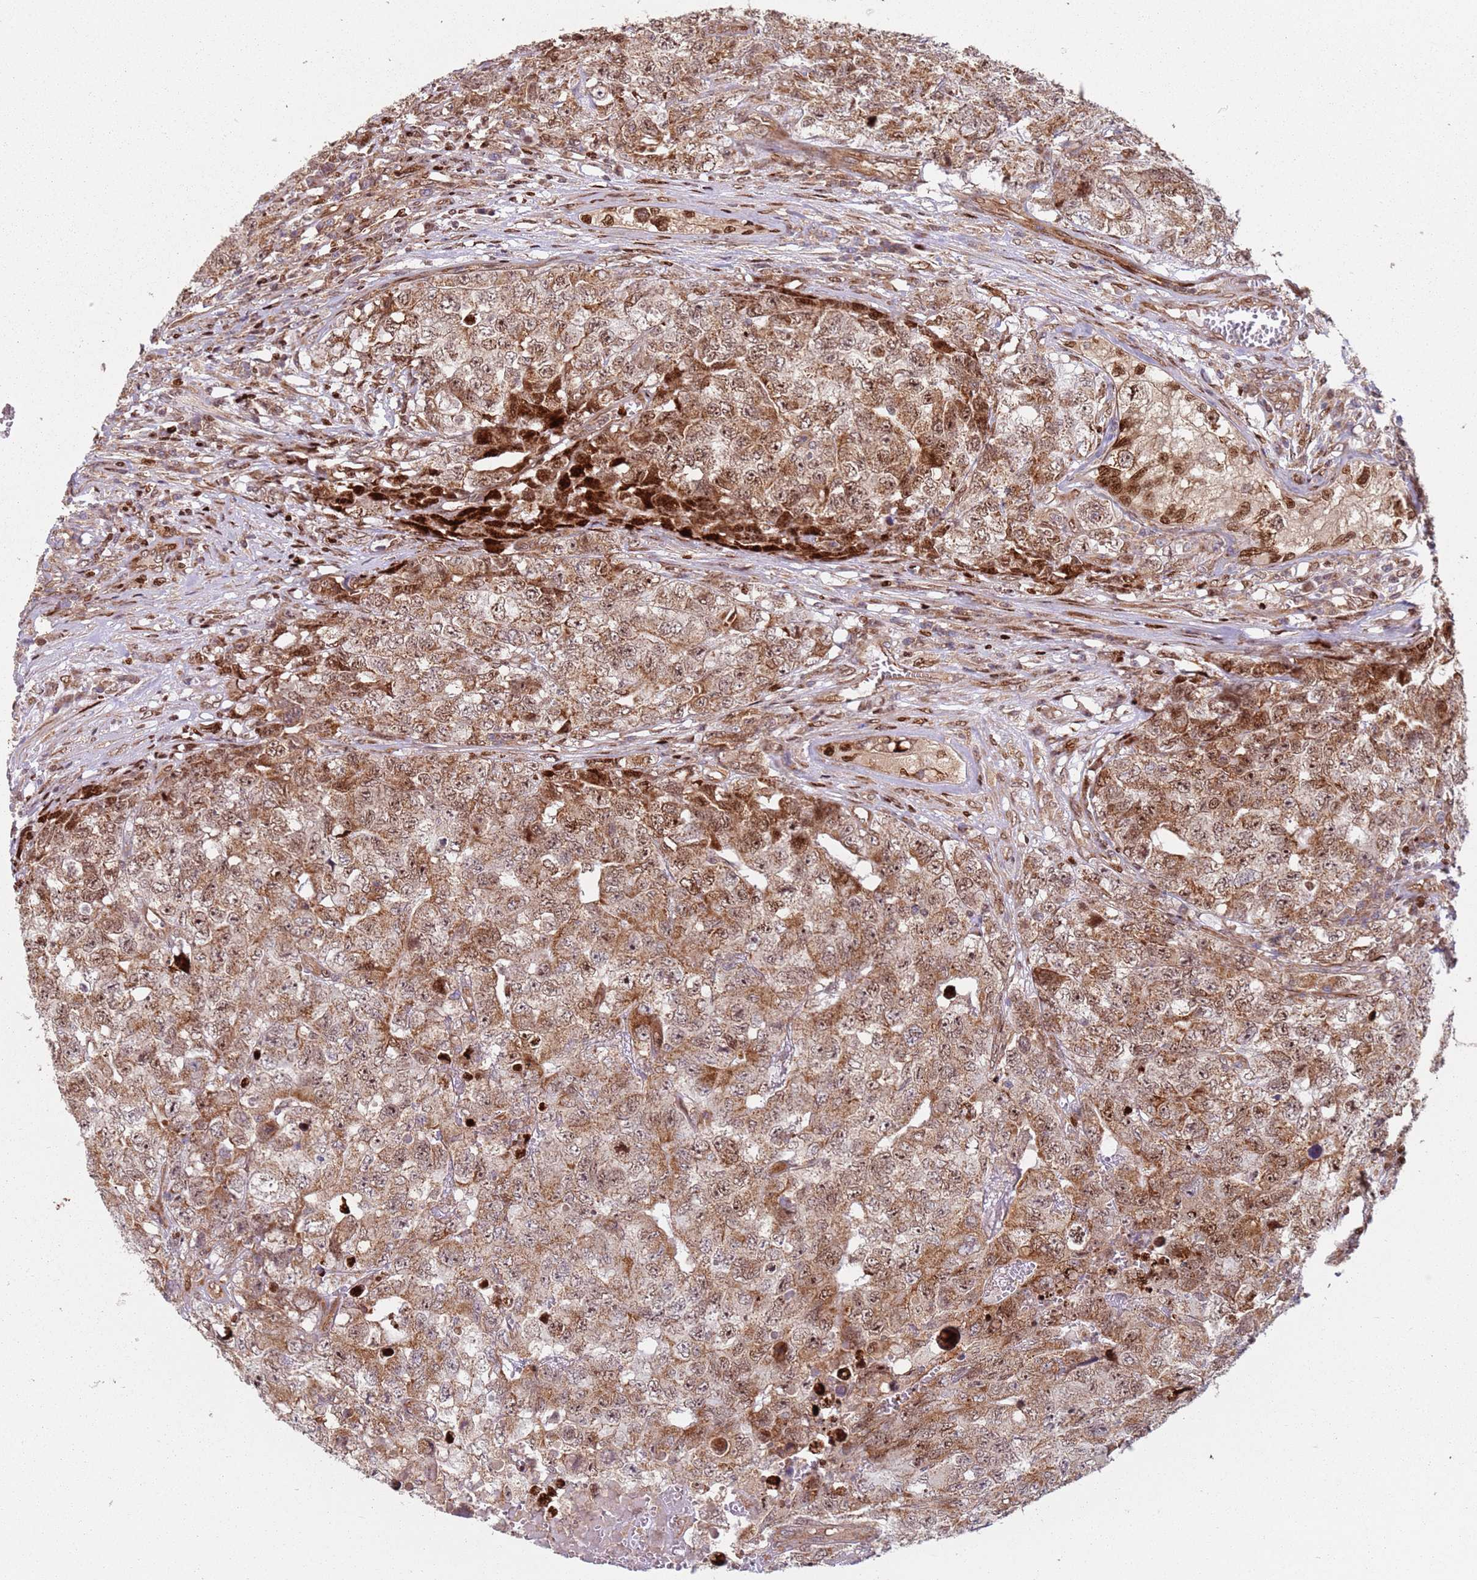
{"staining": {"intensity": "strong", "quantity": ">75%", "location": "cytoplasmic/membranous,nuclear"}, "tissue": "testis cancer", "cell_type": "Tumor cells", "image_type": "cancer", "snomed": [{"axis": "morphology", "description": "Carcinoma, Embryonal, NOS"}, {"axis": "topography", "description": "Testis"}], "caption": "An image showing strong cytoplasmic/membranous and nuclear staining in approximately >75% of tumor cells in testis cancer (embryonal carcinoma), as visualized by brown immunohistochemical staining.", "gene": "HNRNPLL", "patient": {"sex": "male", "age": 31}}